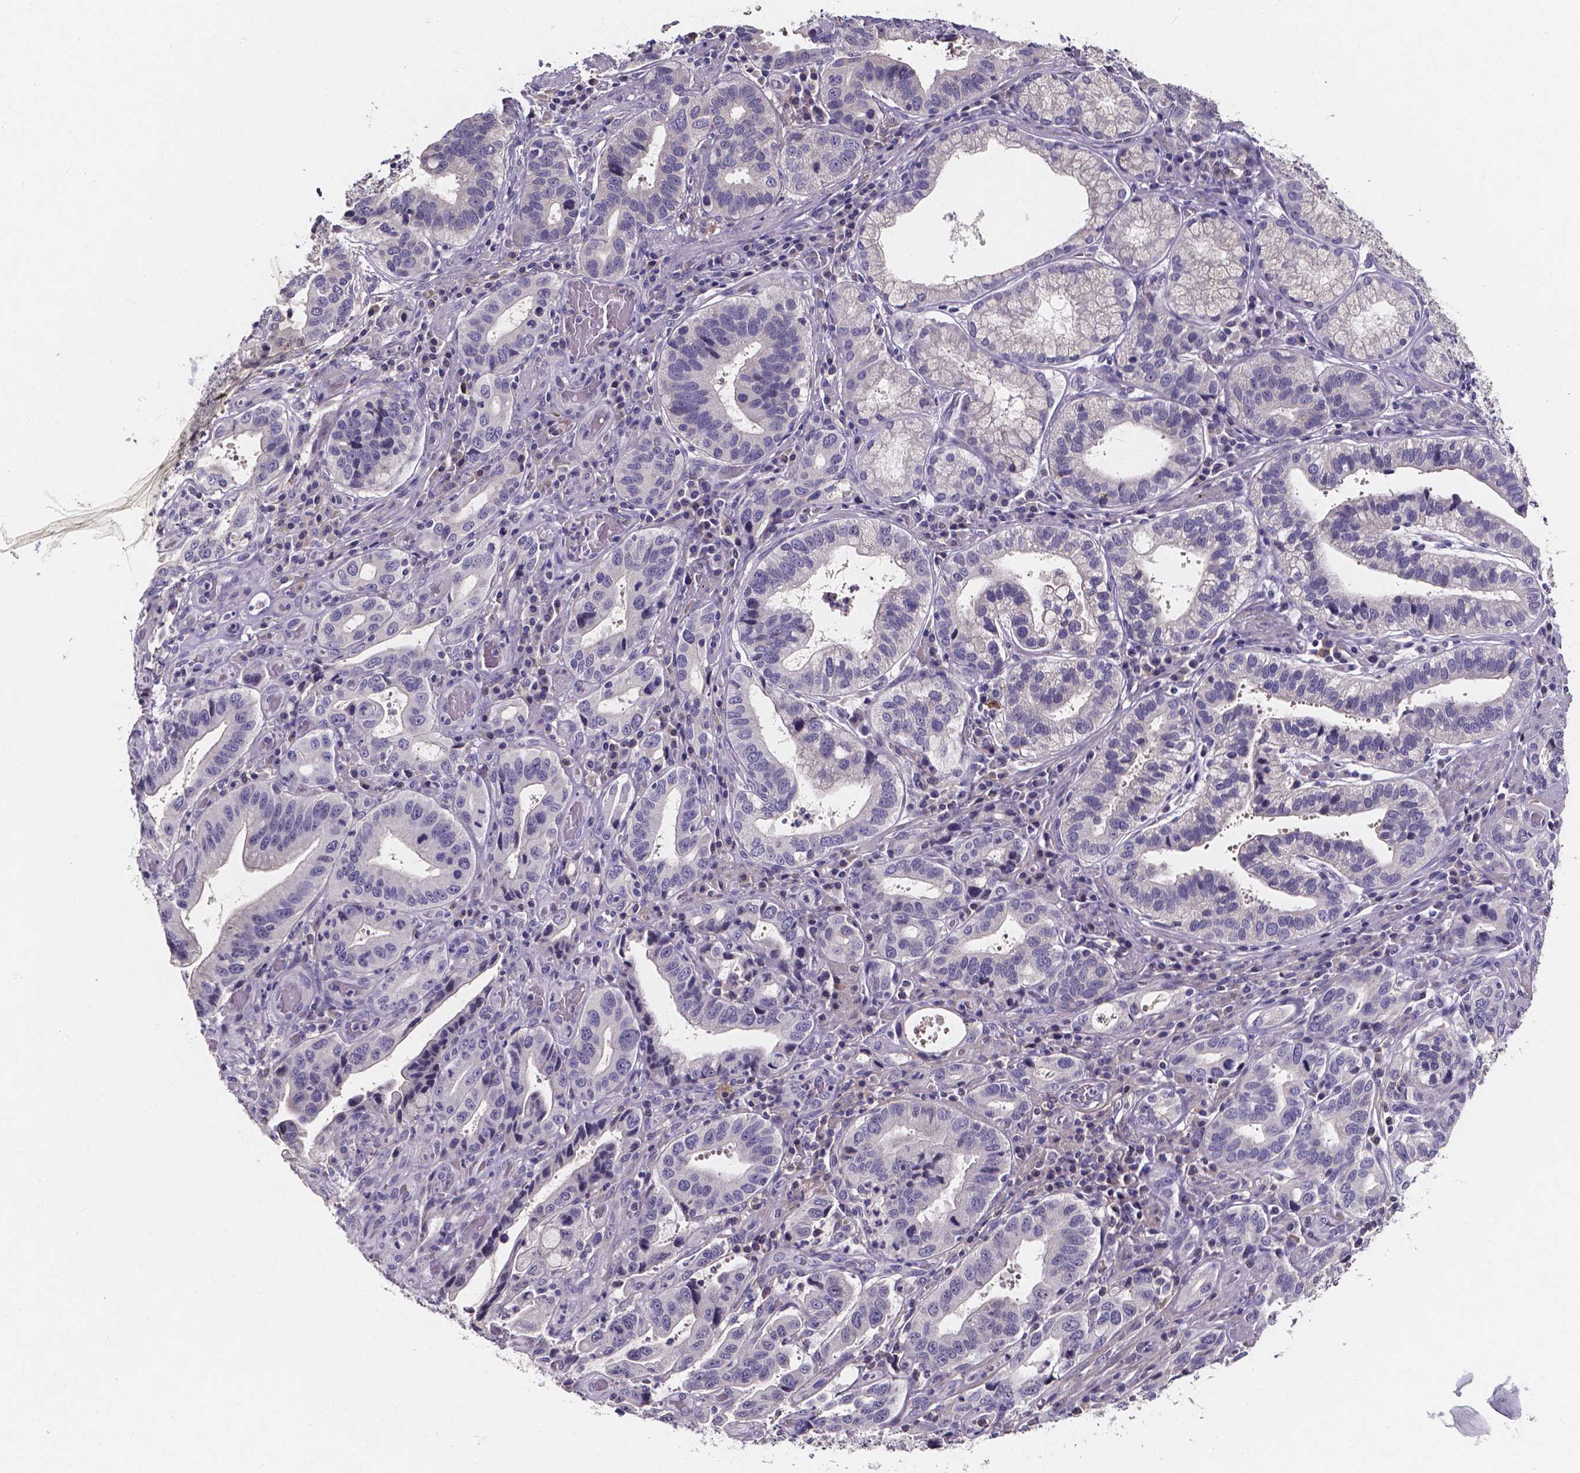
{"staining": {"intensity": "negative", "quantity": "none", "location": "none"}, "tissue": "stomach cancer", "cell_type": "Tumor cells", "image_type": "cancer", "snomed": [{"axis": "morphology", "description": "Adenocarcinoma, NOS"}, {"axis": "topography", "description": "Stomach, lower"}], "caption": "This is a photomicrograph of IHC staining of stomach adenocarcinoma, which shows no staining in tumor cells.", "gene": "SPOCD1", "patient": {"sex": "female", "age": 76}}